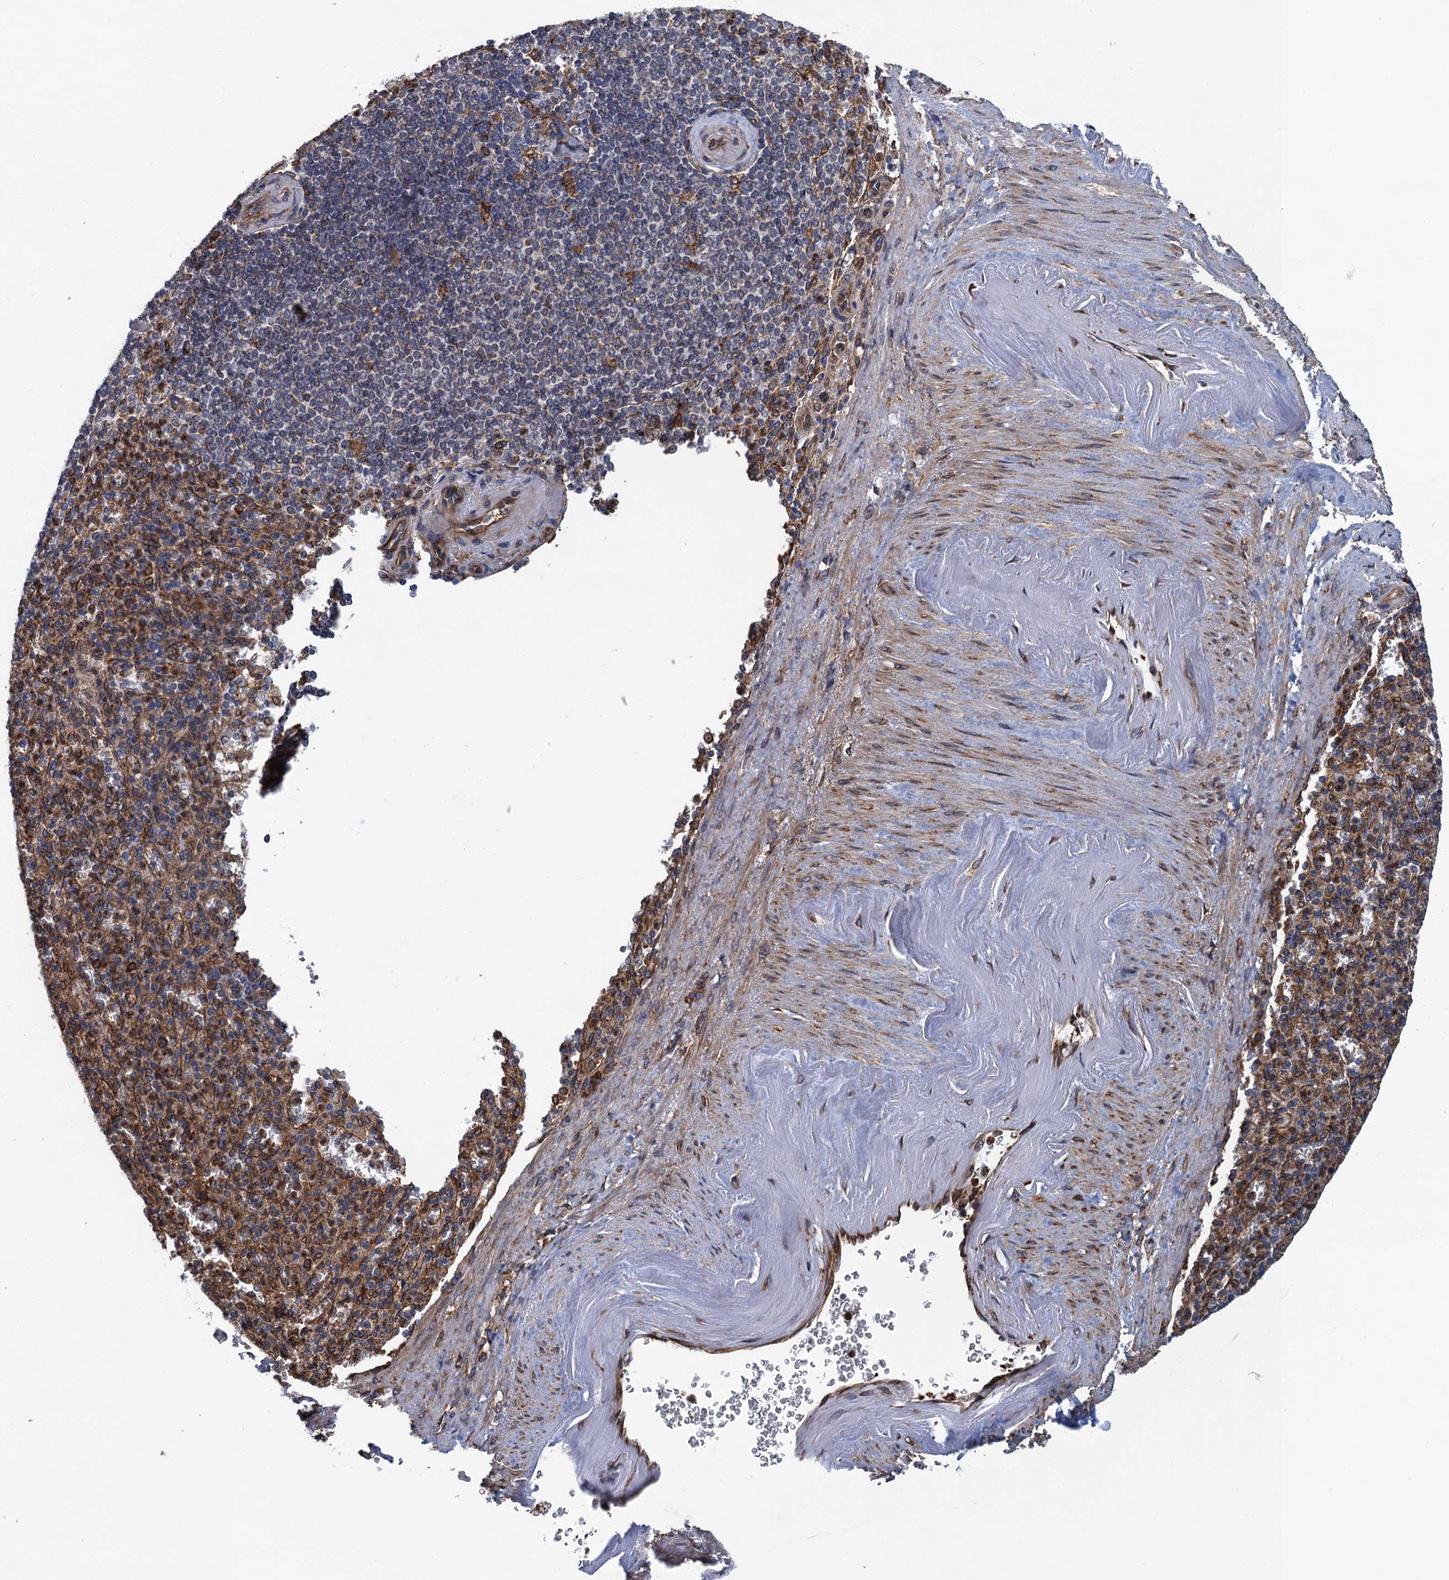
{"staining": {"intensity": "moderate", "quantity": "<25%", "location": "cytoplasmic/membranous"}, "tissue": "spleen", "cell_type": "Cells in red pulp", "image_type": "normal", "snomed": [{"axis": "morphology", "description": "Normal tissue, NOS"}, {"axis": "topography", "description": "Spleen"}], "caption": "Spleen stained with a brown dye exhibits moderate cytoplasmic/membranous positive positivity in approximately <25% of cells in red pulp.", "gene": "ARMC5", "patient": {"sex": "female", "age": 74}}